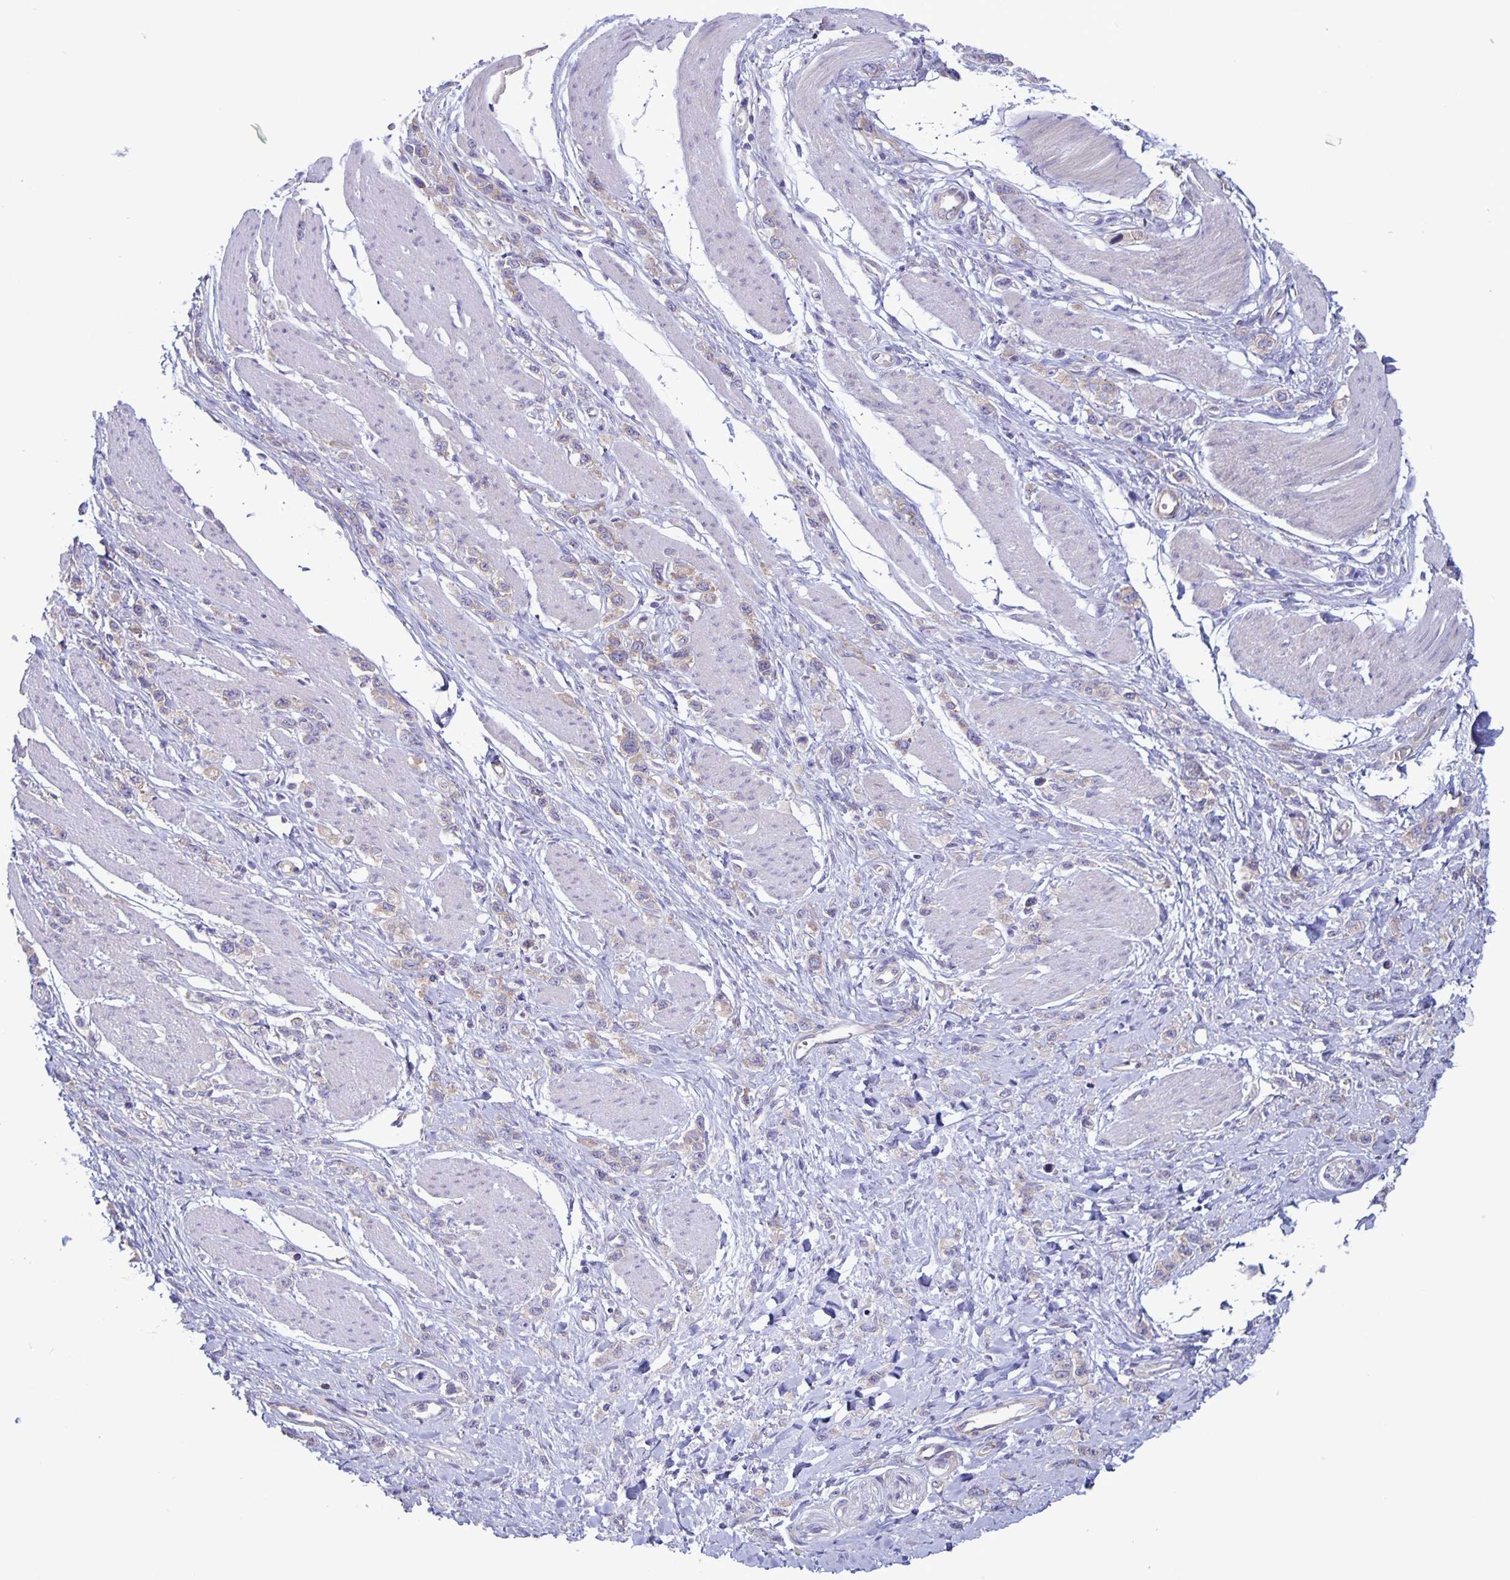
{"staining": {"intensity": "weak", "quantity": "<25%", "location": "cytoplasmic/membranous"}, "tissue": "stomach cancer", "cell_type": "Tumor cells", "image_type": "cancer", "snomed": [{"axis": "morphology", "description": "Adenocarcinoma, NOS"}, {"axis": "topography", "description": "Stomach"}], "caption": "DAB immunohistochemical staining of human stomach cancer shows no significant staining in tumor cells. (Stains: DAB immunohistochemistry with hematoxylin counter stain, Microscopy: brightfield microscopy at high magnification).", "gene": "PLCB3", "patient": {"sex": "female", "age": 65}}